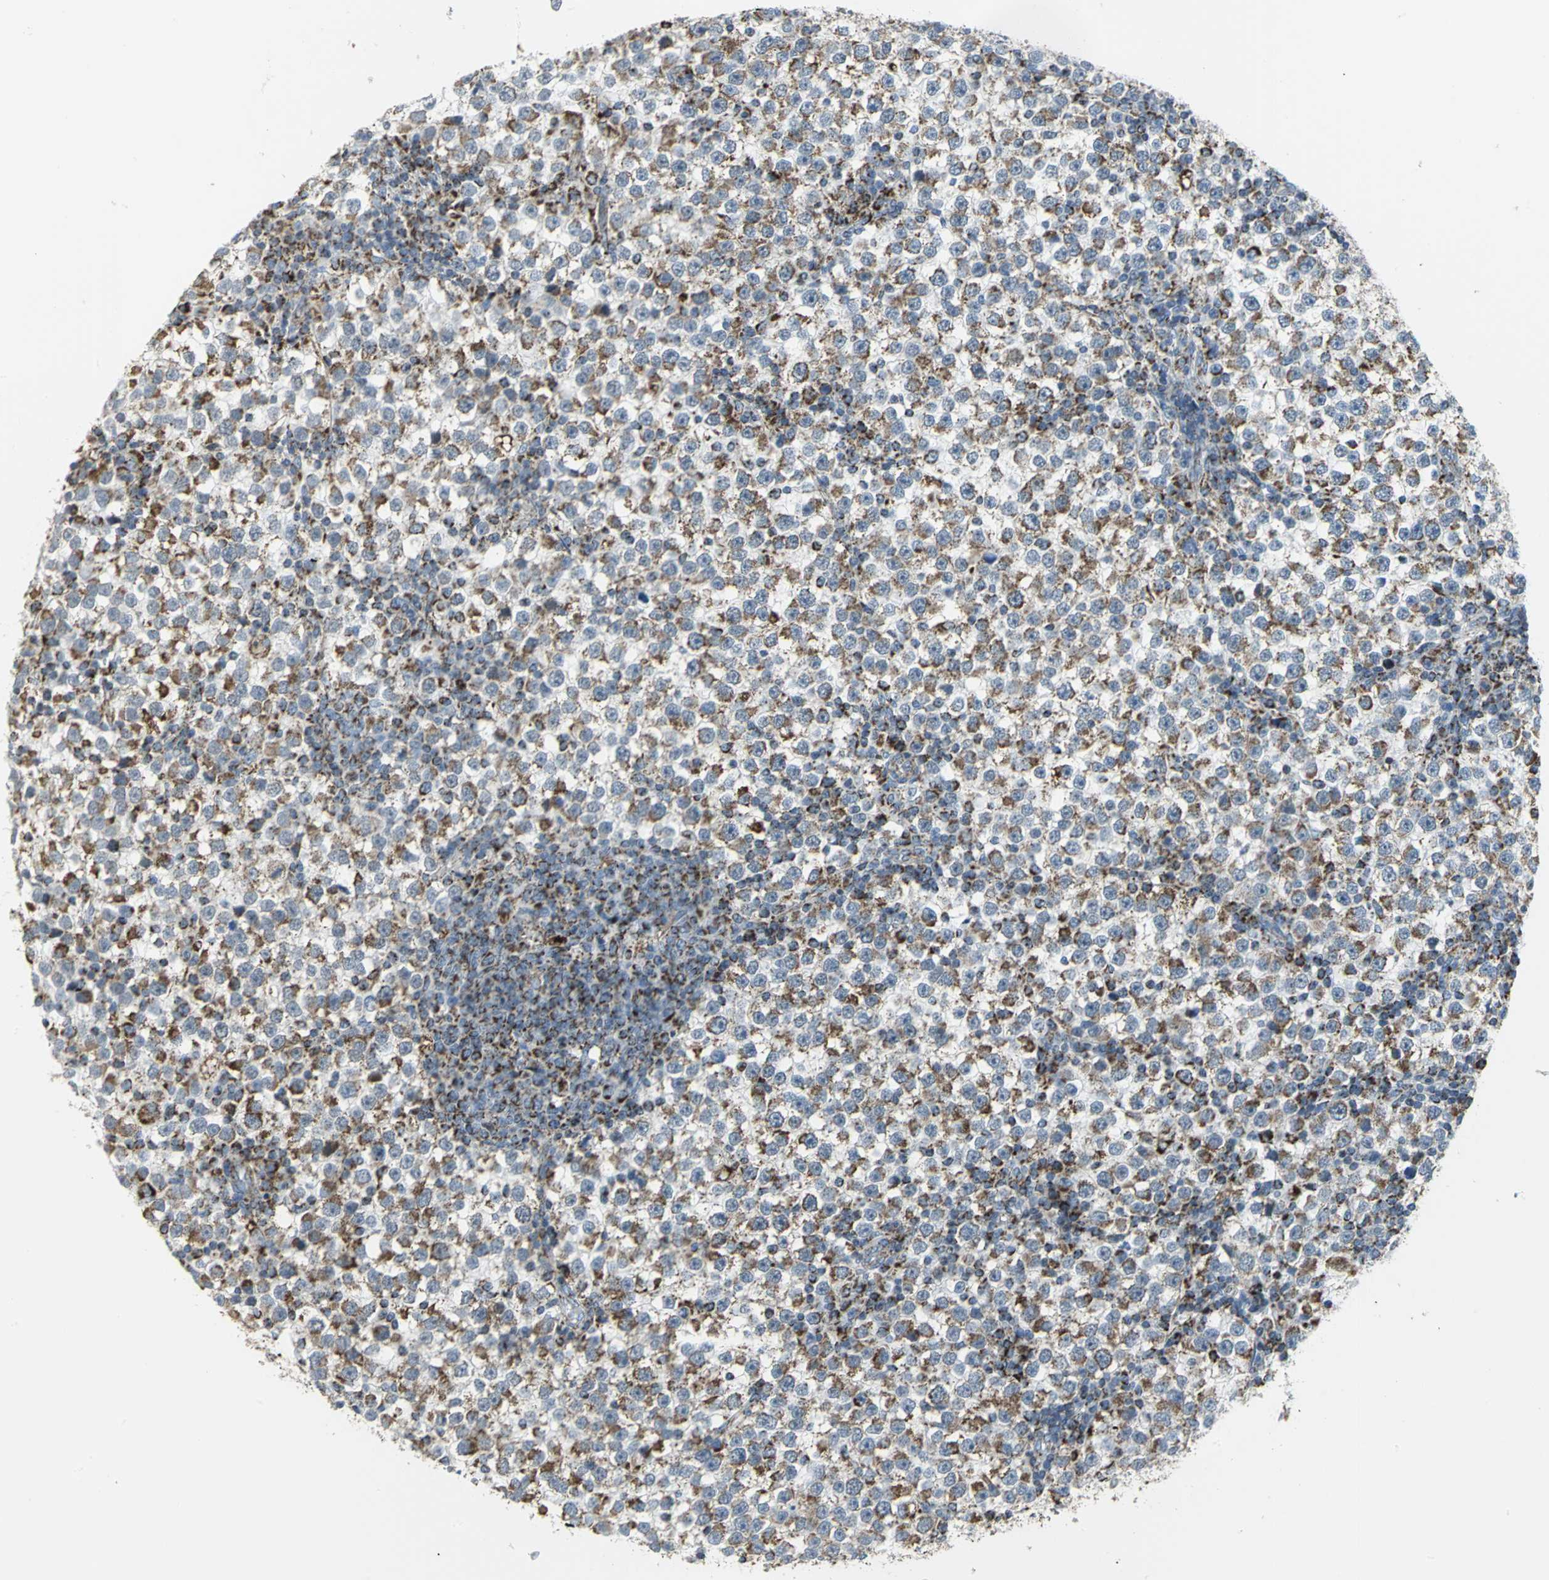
{"staining": {"intensity": "moderate", "quantity": "25%-75%", "location": "cytoplasmic/membranous"}, "tissue": "testis cancer", "cell_type": "Tumor cells", "image_type": "cancer", "snomed": [{"axis": "morphology", "description": "Seminoma, NOS"}, {"axis": "topography", "description": "Testis"}], "caption": "This photomicrograph displays immunohistochemistry (IHC) staining of testis seminoma, with medium moderate cytoplasmic/membranous expression in approximately 25%-75% of tumor cells.", "gene": "NTRK1", "patient": {"sex": "male", "age": 65}}